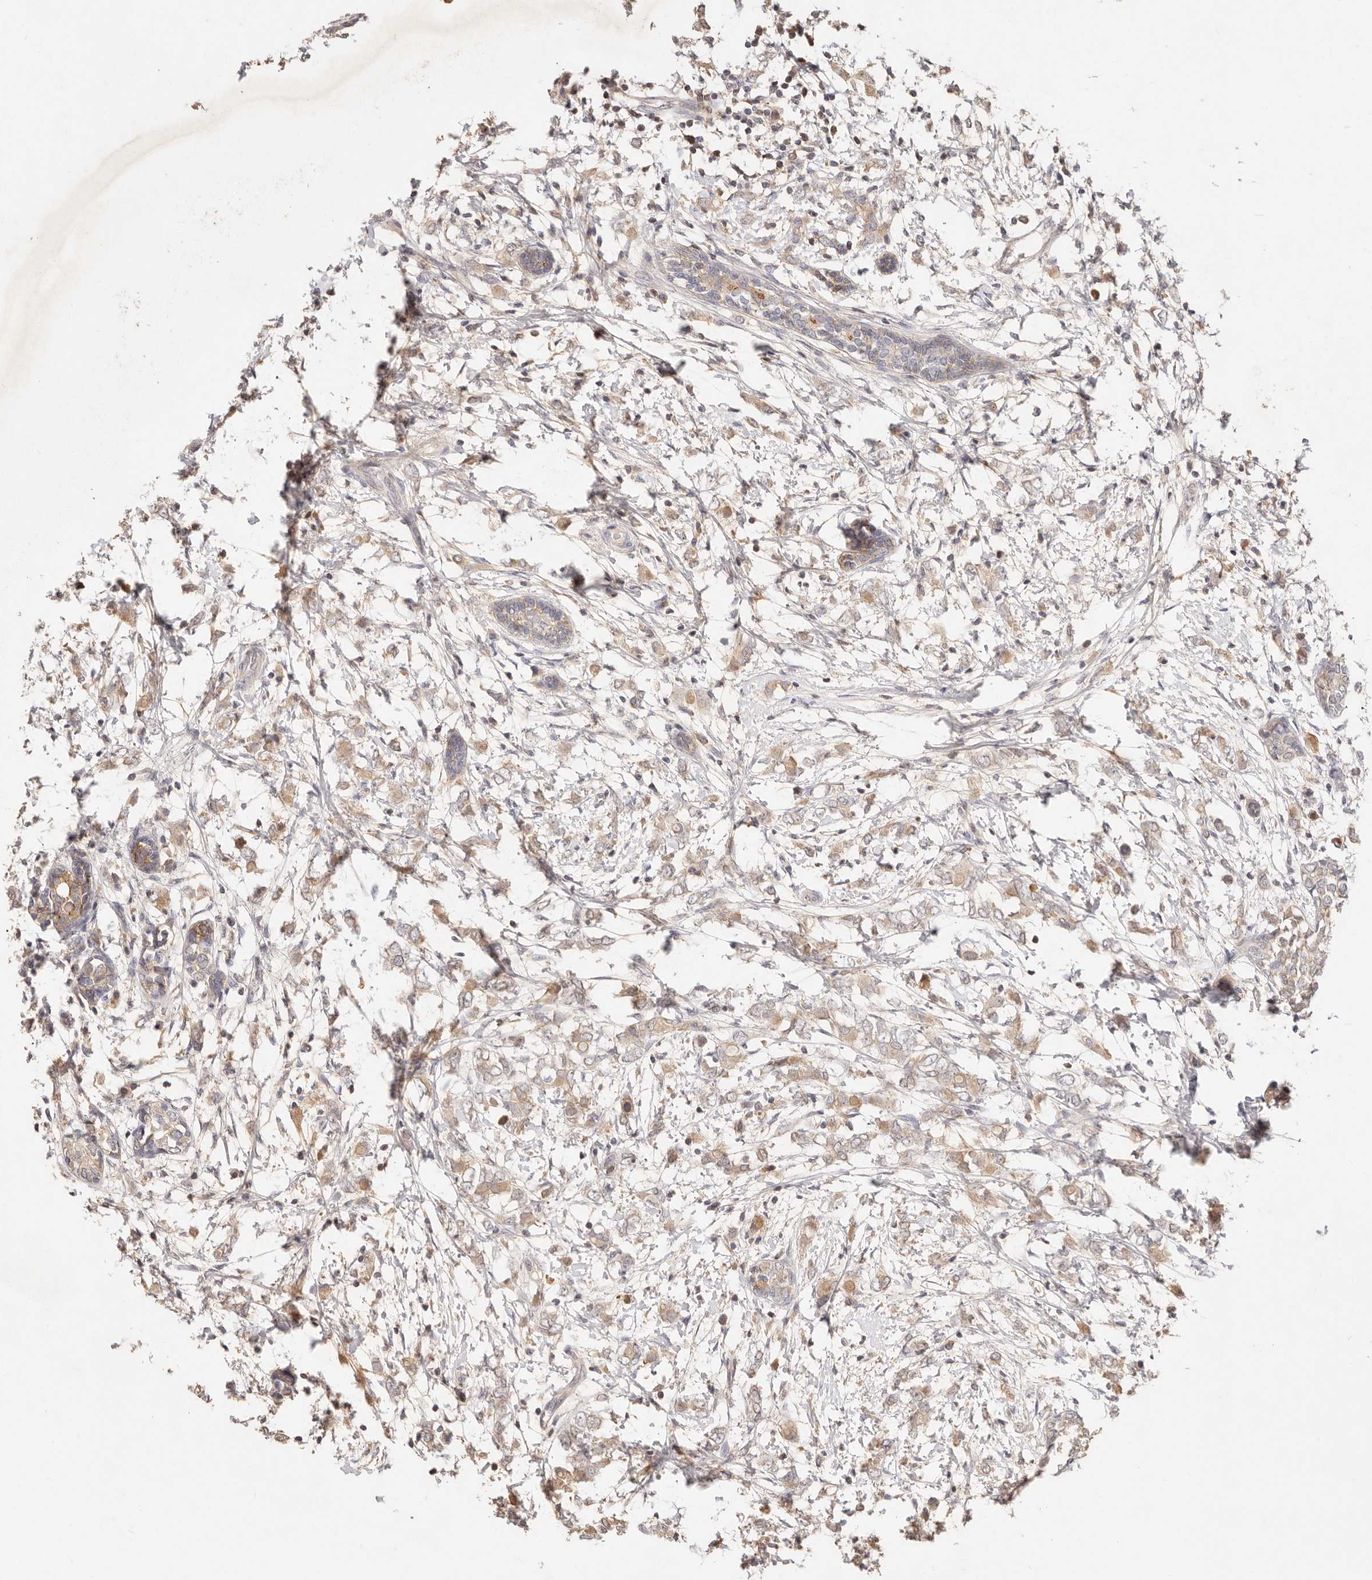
{"staining": {"intensity": "weak", "quantity": ">75%", "location": "cytoplasmic/membranous"}, "tissue": "breast cancer", "cell_type": "Tumor cells", "image_type": "cancer", "snomed": [{"axis": "morphology", "description": "Normal tissue, NOS"}, {"axis": "morphology", "description": "Lobular carcinoma"}, {"axis": "topography", "description": "Breast"}], "caption": "Breast lobular carcinoma stained with a brown dye shows weak cytoplasmic/membranous positive expression in approximately >75% of tumor cells.", "gene": "CXADR", "patient": {"sex": "female", "age": 47}}